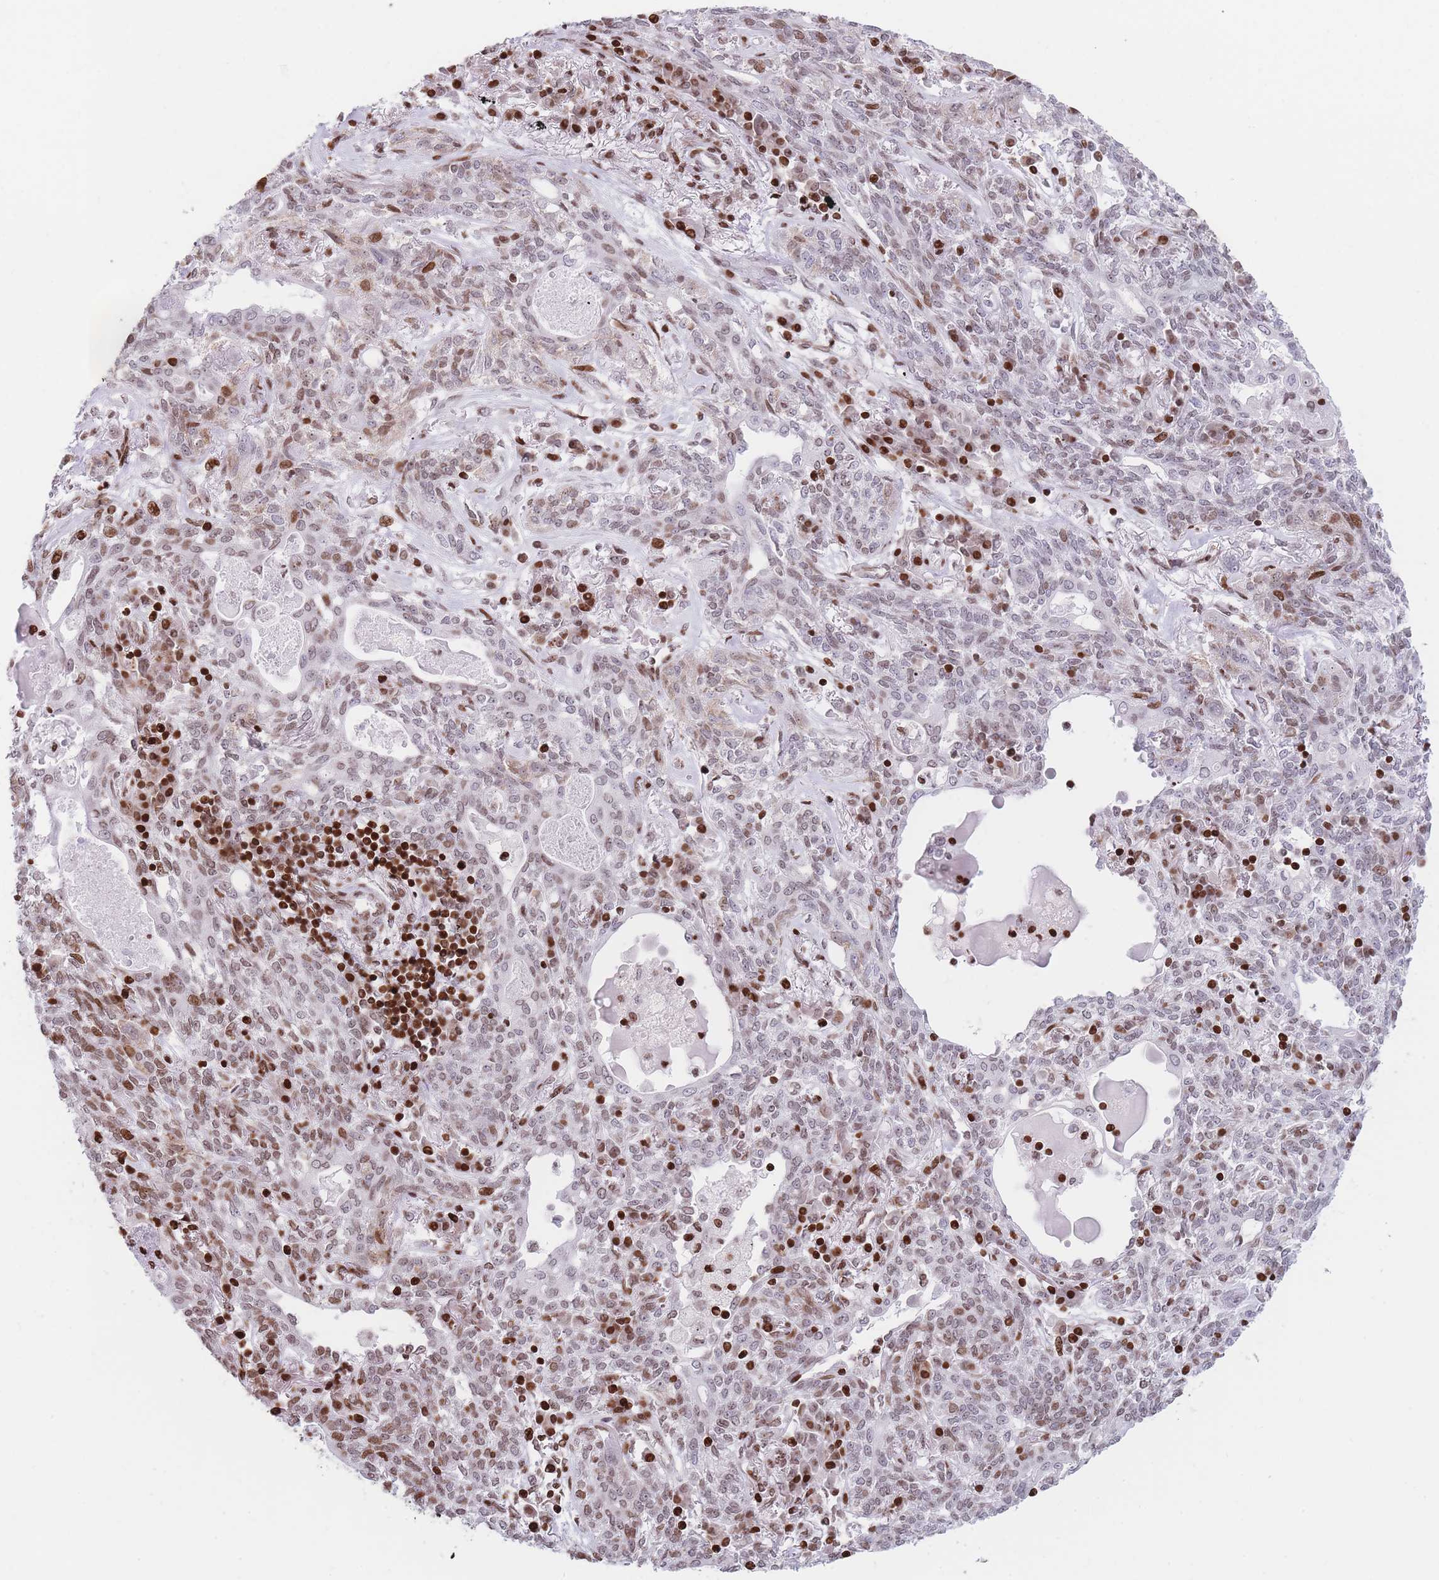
{"staining": {"intensity": "moderate", "quantity": ">75%", "location": "nuclear"}, "tissue": "lung cancer", "cell_type": "Tumor cells", "image_type": "cancer", "snomed": [{"axis": "morphology", "description": "Squamous cell carcinoma, NOS"}, {"axis": "topography", "description": "Lung"}], "caption": "Lung cancer stained for a protein reveals moderate nuclear positivity in tumor cells.", "gene": "AK9", "patient": {"sex": "female", "age": 70}}